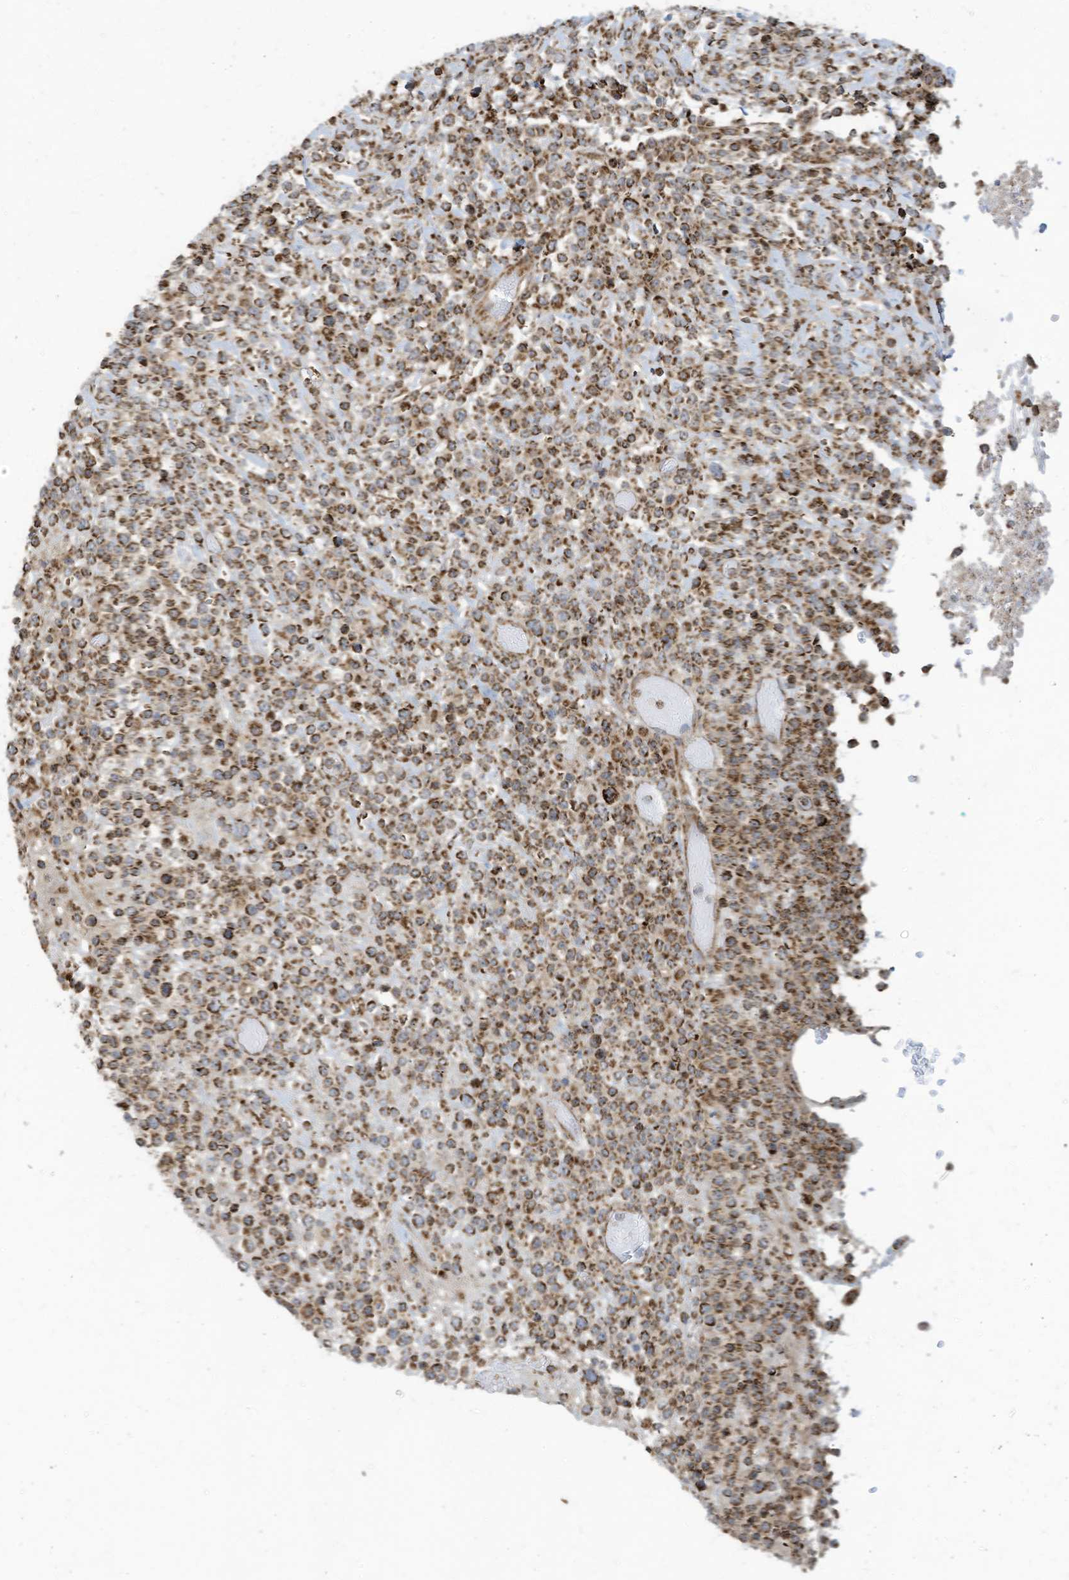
{"staining": {"intensity": "moderate", "quantity": ">75%", "location": "cytoplasmic/membranous"}, "tissue": "lymphoma", "cell_type": "Tumor cells", "image_type": "cancer", "snomed": [{"axis": "morphology", "description": "Malignant lymphoma, non-Hodgkin's type, High grade"}, {"axis": "topography", "description": "Colon"}], "caption": "There is medium levels of moderate cytoplasmic/membranous positivity in tumor cells of high-grade malignant lymphoma, non-Hodgkin's type, as demonstrated by immunohistochemical staining (brown color).", "gene": "COX10", "patient": {"sex": "female", "age": 53}}